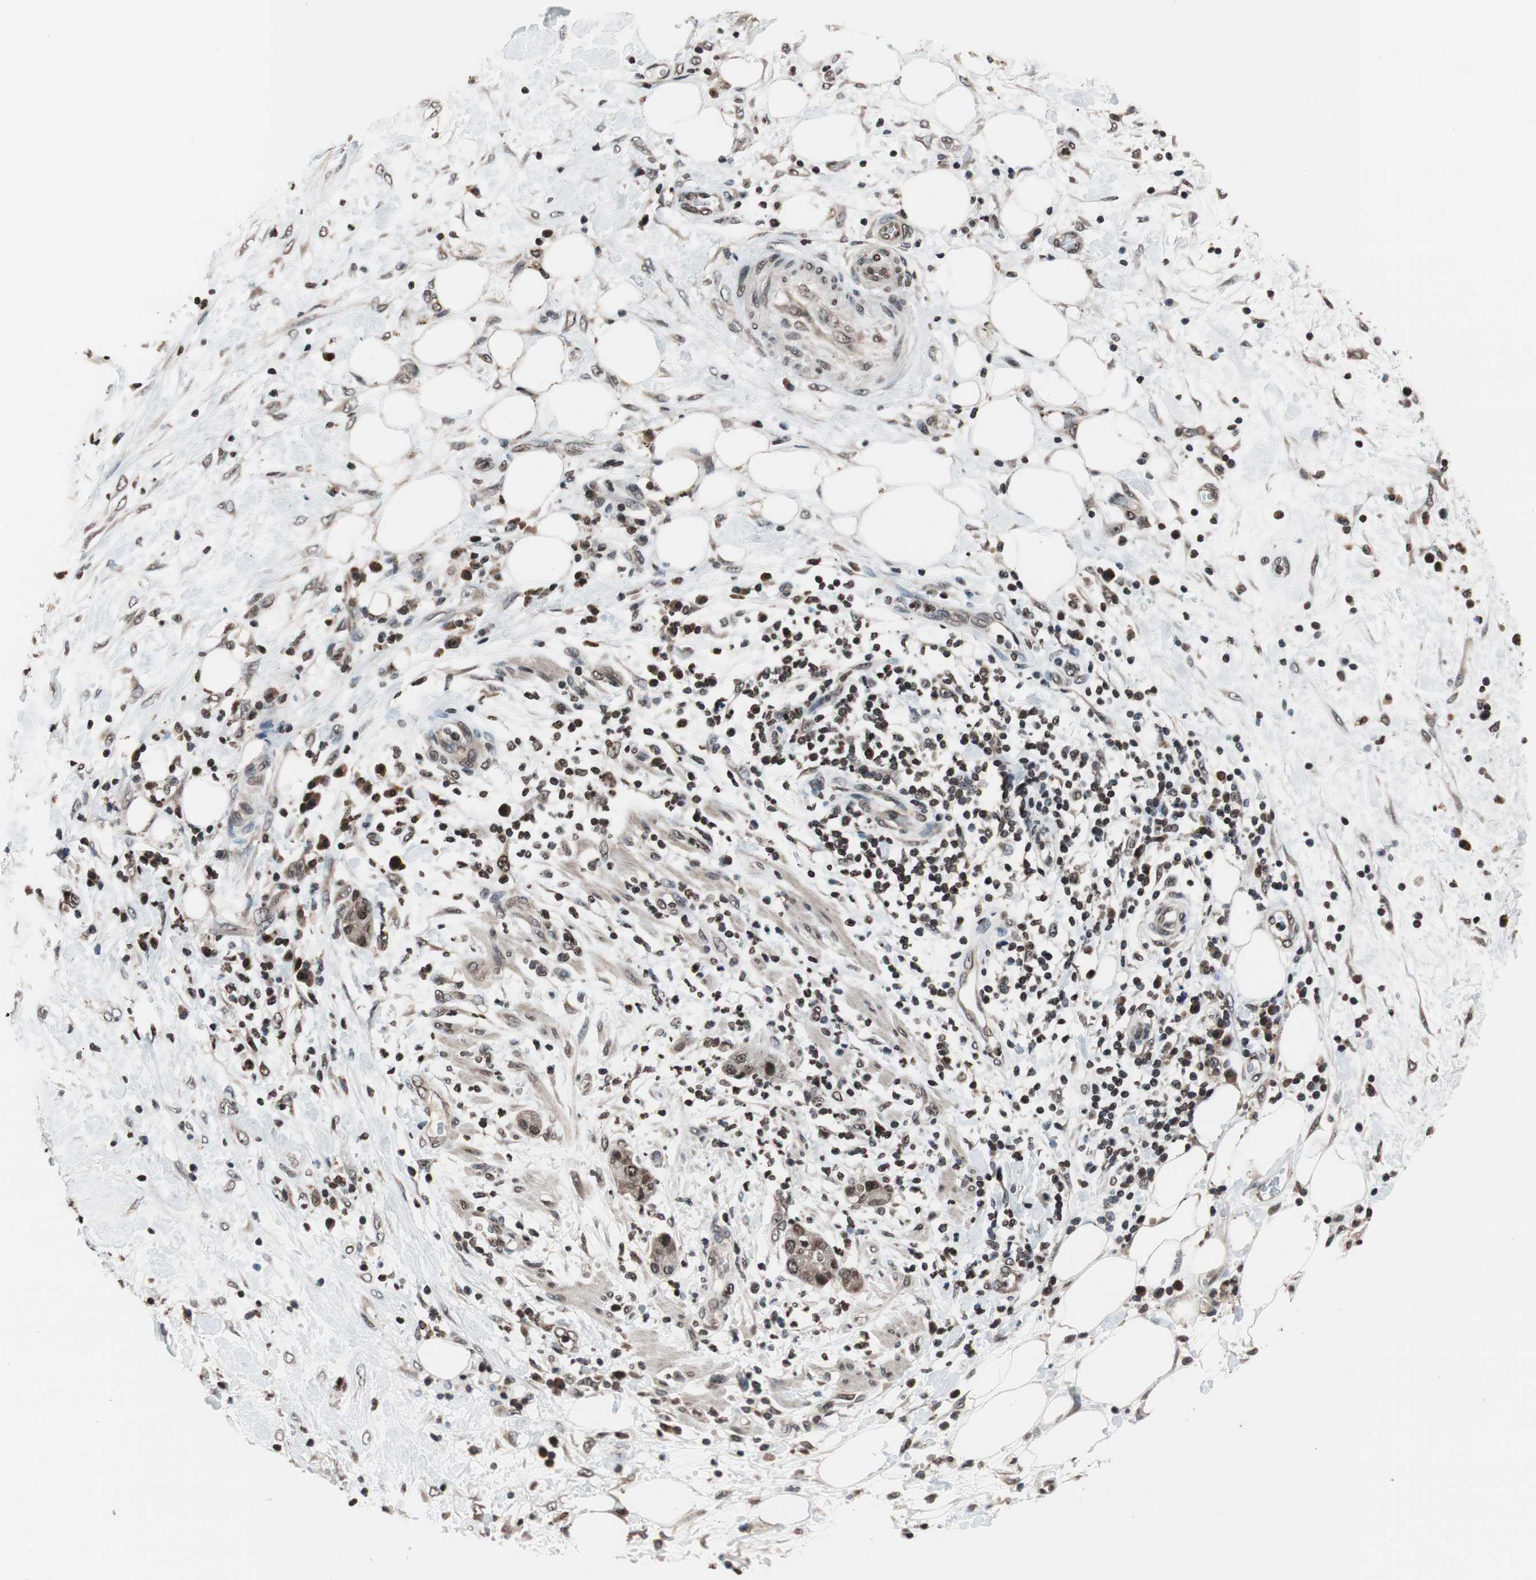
{"staining": {"intensity": "weak", "quantity": ">75%", "location": "cytoplasmic/membranous,nuclear"}, "tissue": "pancreatic cancer", "cell_type": "Tumor cells", "image_type": "cancer", "snomed": [{"axis": "morphology", "description": "Adenocarcinoma, NOS"}, {"axis": "topography", "description": "Pancreas"}], "caption": "This micrograph reveals immunohistochemistry staining of human pancreatic adenocarcinoma, with low weak cytoplasmic/membranous and nuclear positivity in approximately >75% of tumor cells.", "gene": "RFC1", "patient": {"sex": "female", "age": 78}}